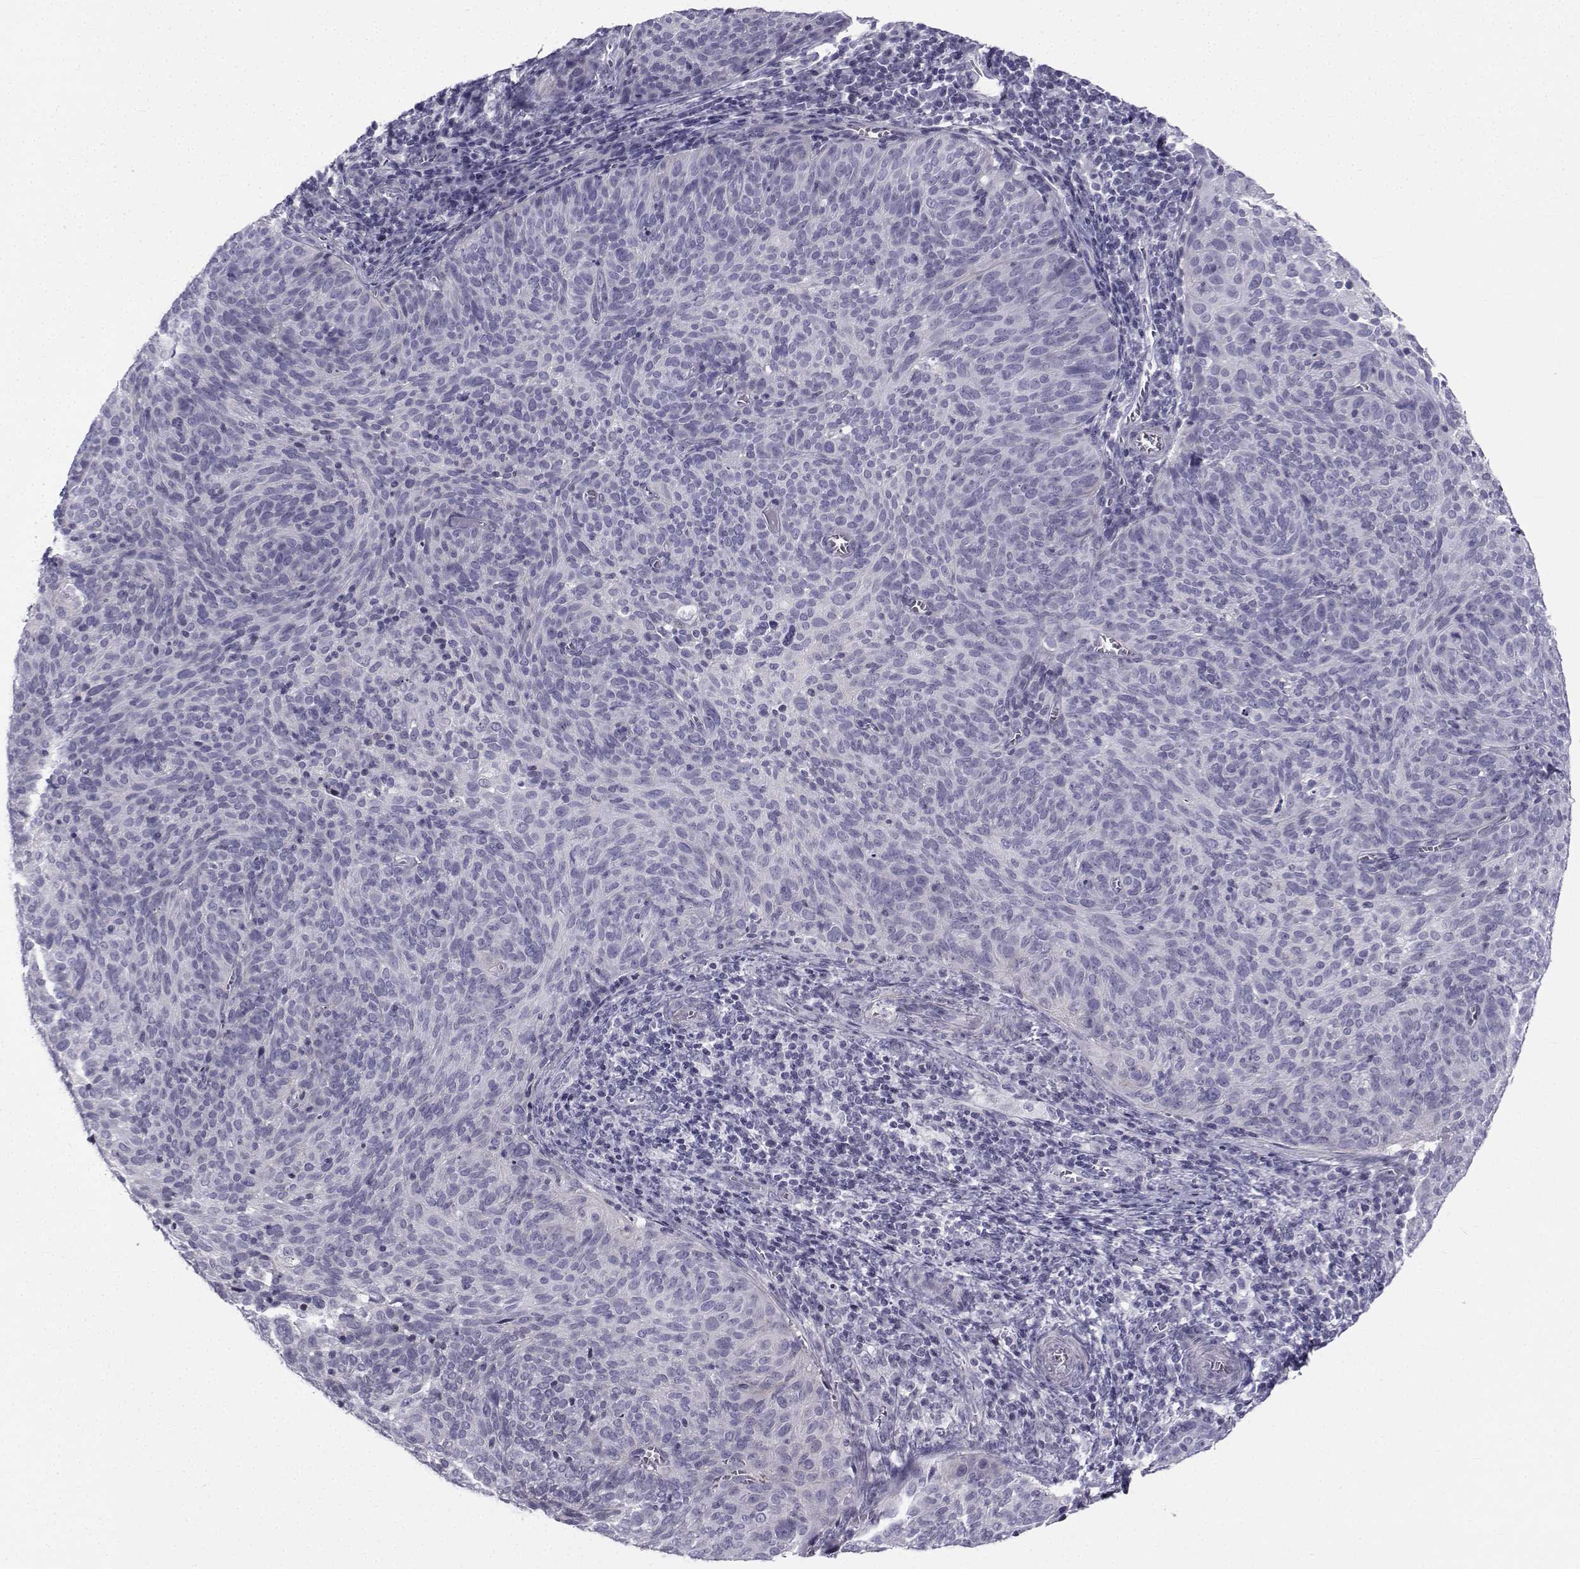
{"staining": {"intensity": "negative", "quantity": "none", "location": "none"}, "tissue": "cervical cancer", "cell_type": "Tumor cells", "image_type": "cancer", "snomed": [{"axis": "morphology", "description": "Squamous cell carcinoma, NOS"}, {"axis": "topography", "description": "Cervix"}], "caption": "DAB immunohistochemical staining of human squamous cell carcinoma (cervical) reveals no significant positivity in tumor cells.", "gene": "SPANXD", "patient": {"sex": "female", "age": 39}}